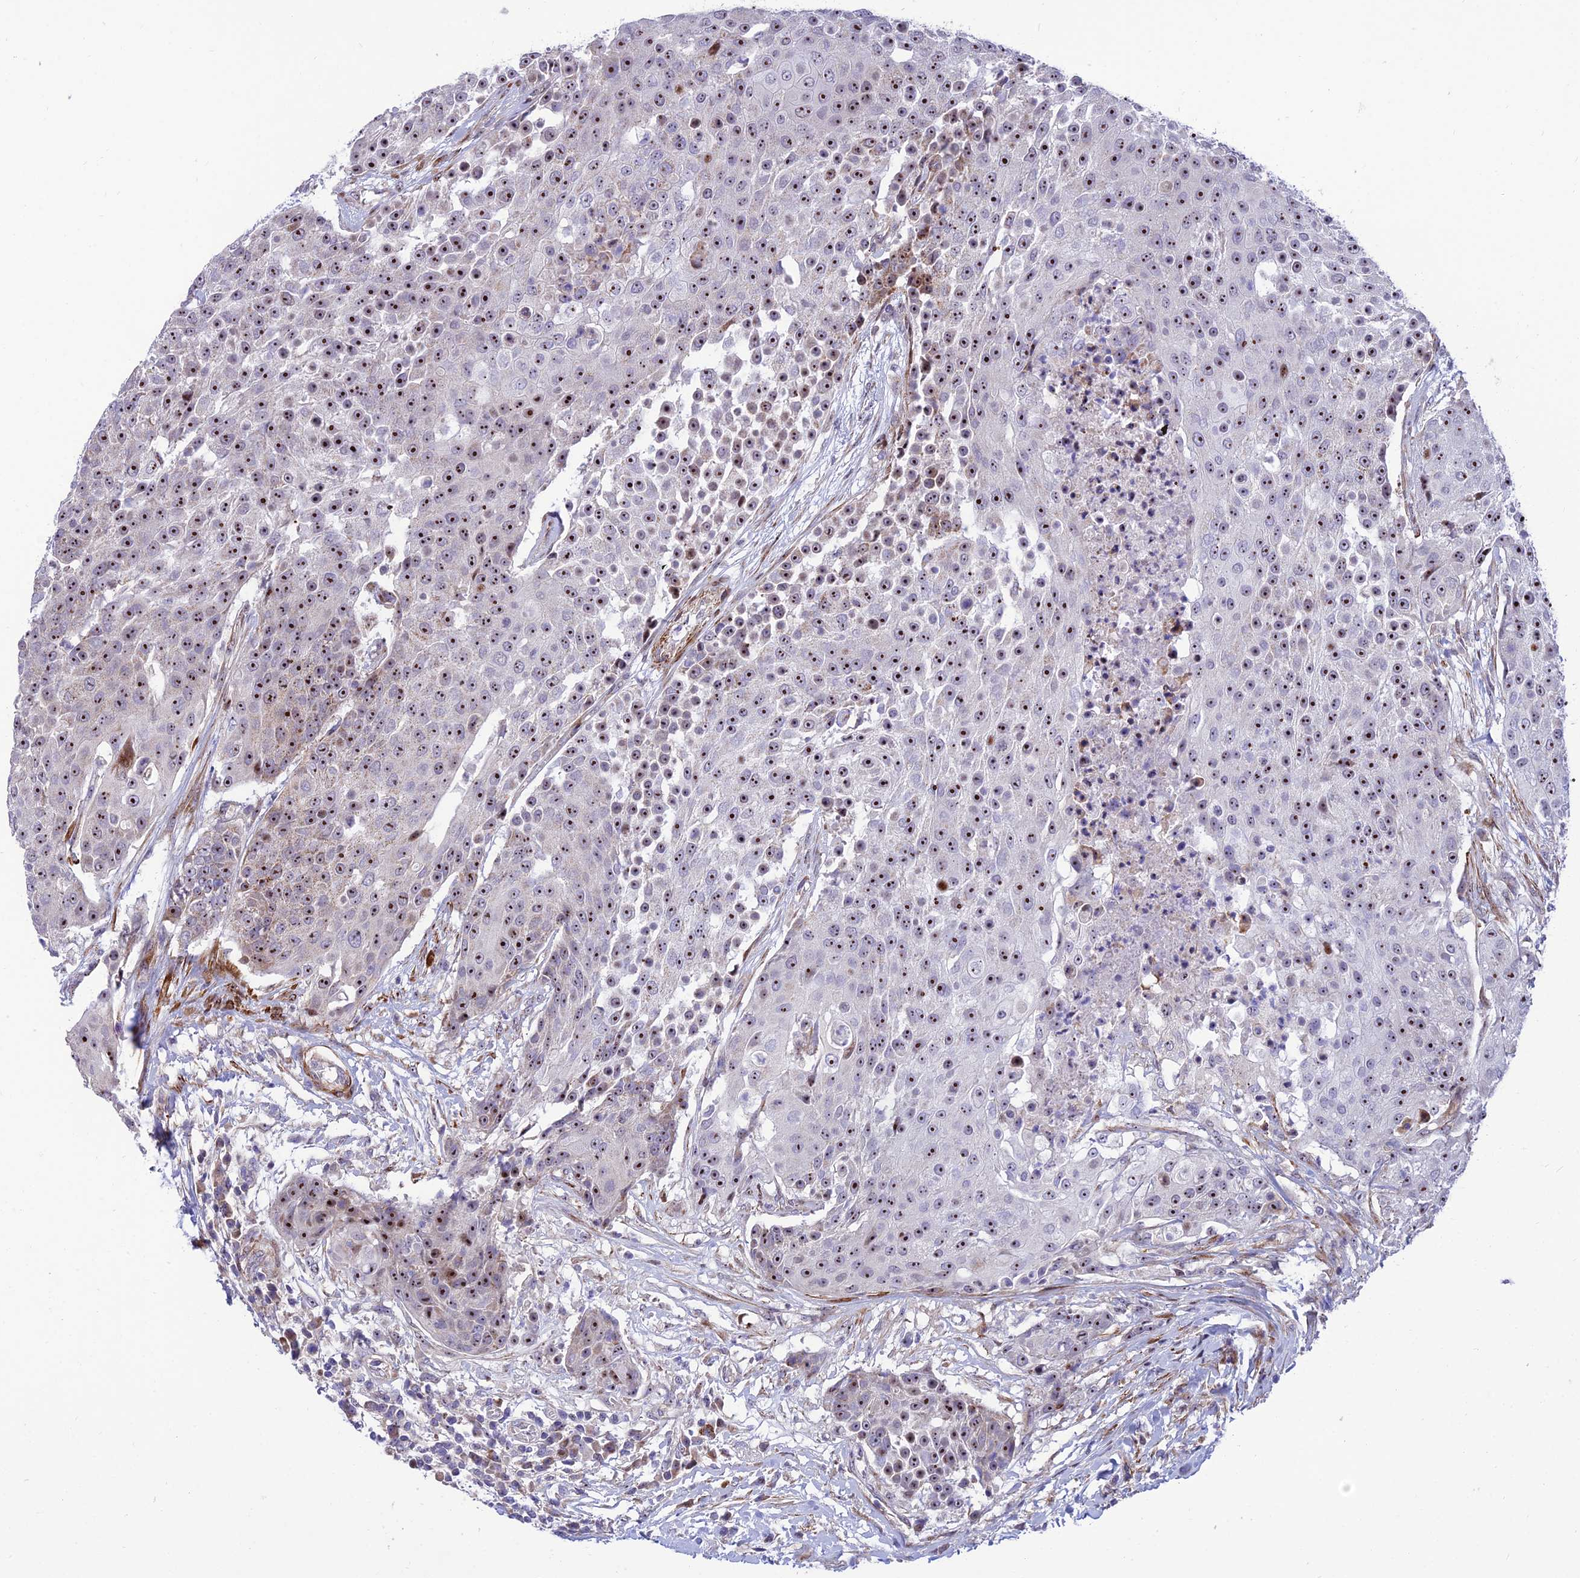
{"staining": {"intensity": "moderate", "quantity": ">75%", "location": "nuclear"}, "tissue": "urothelial cancer", "cell_type": "Tumor cells", "image_type": "cancer", "snomed": [{"axis": "morphology", "description": "Urothelial carcinoma, High grade"}, {"axis": "topography", "description": "Urinary bladder"}], "caption": "About >75% of tumor cells in urothelial cancer exhibit moderate nuclear protein expression as visualized by brown immunohistochemical staining.", "gene": "KBTBD7", "patient": {"sex": "female", "age": 63}}